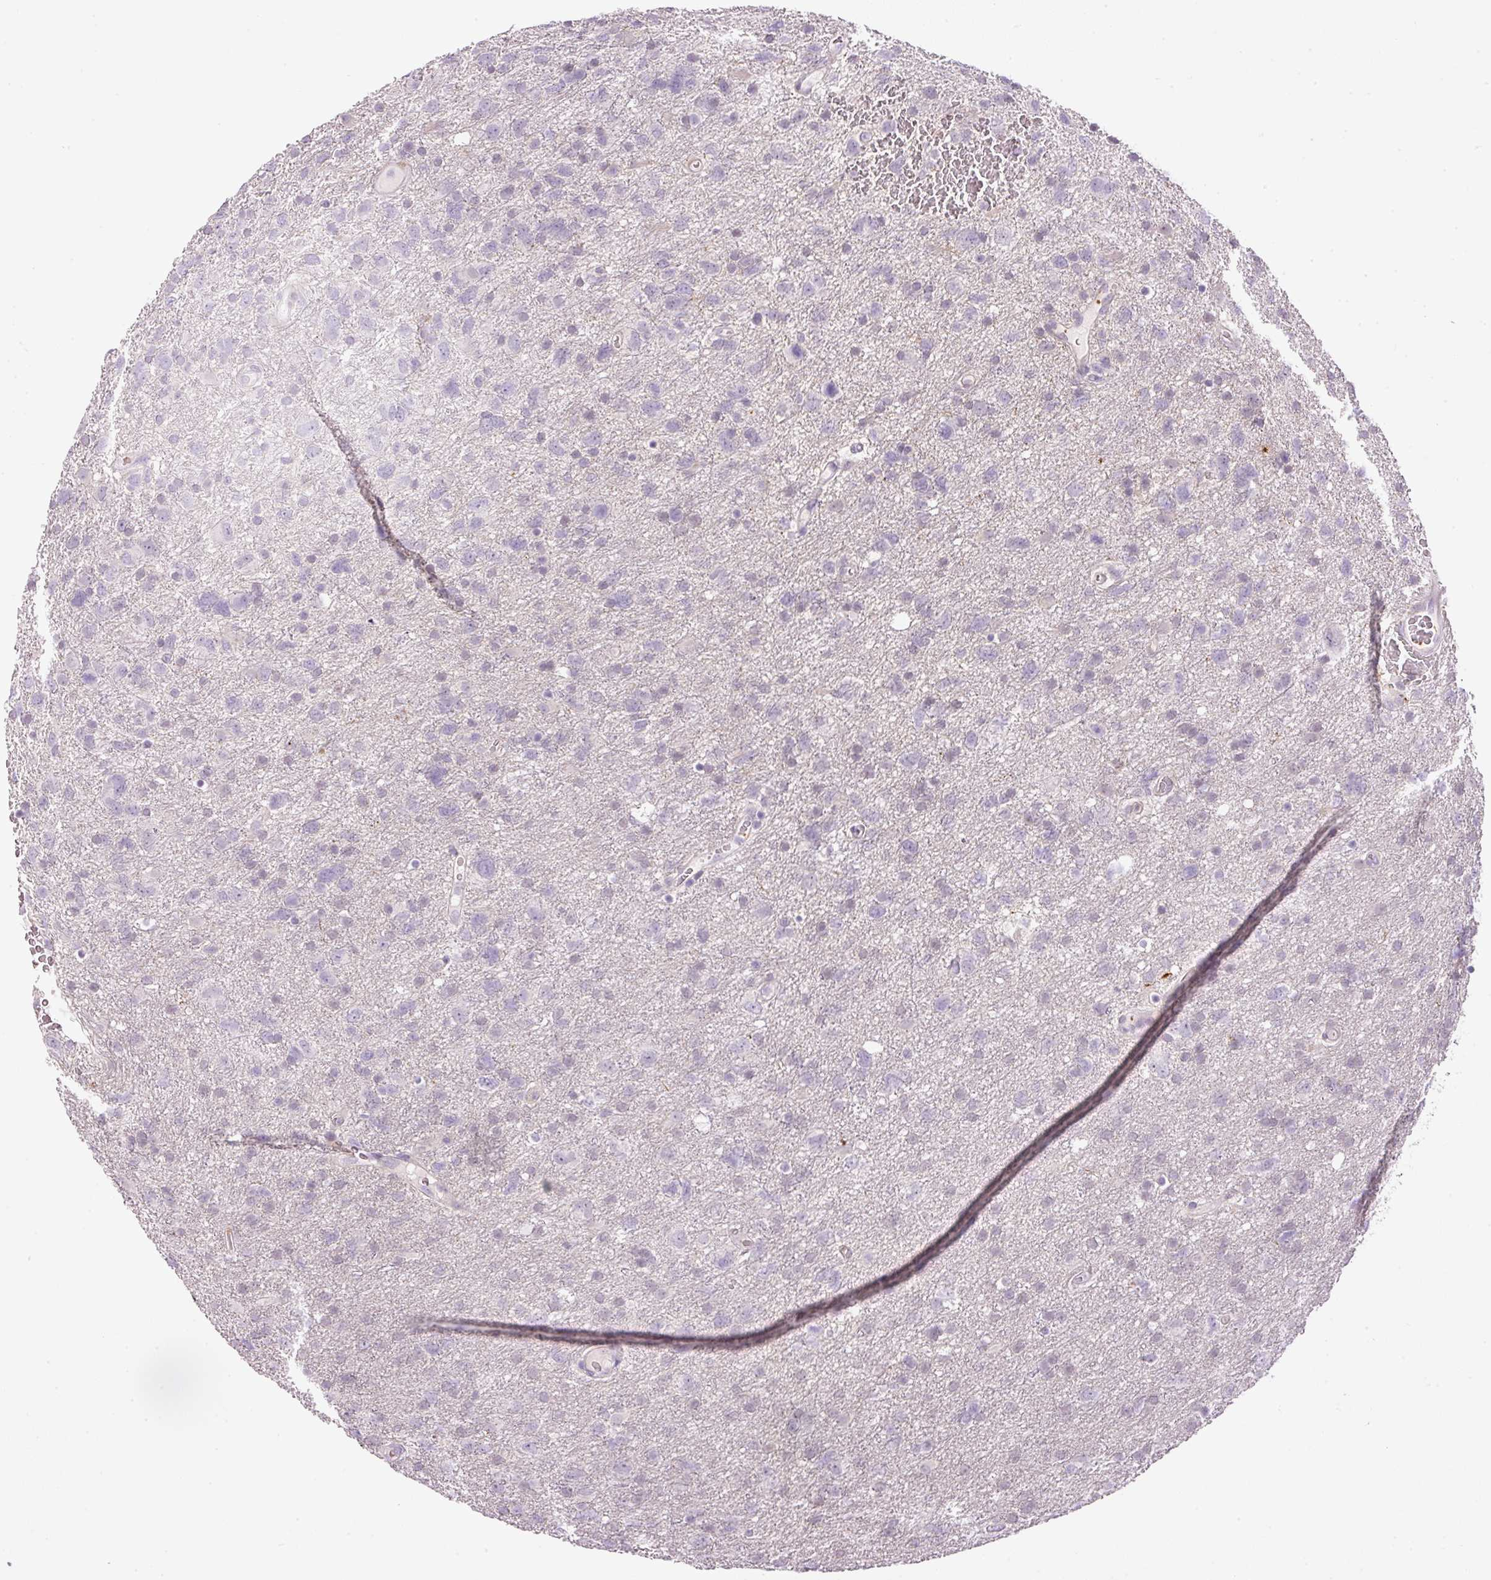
{"staining": {"intensity": "negative", "quantity": "none", "location": "none"}, "tissue": "glioma", "cell_type": "Tumor cells", "image_type": "cancer", "snomed": [{"axis": "morphology", "description": "Glioma, malignant, High grade"}, {"axis": "topography", "description": "Brain"}], "caption": "An immunohistochemistry (IHC) photomicrograph of malignant glioma (high-grade) is shown. There is no staining in tumor cells of malignant glioma (high-grade).", "gene": "SRC", "patient": {"sex": "male", "age": 61}}